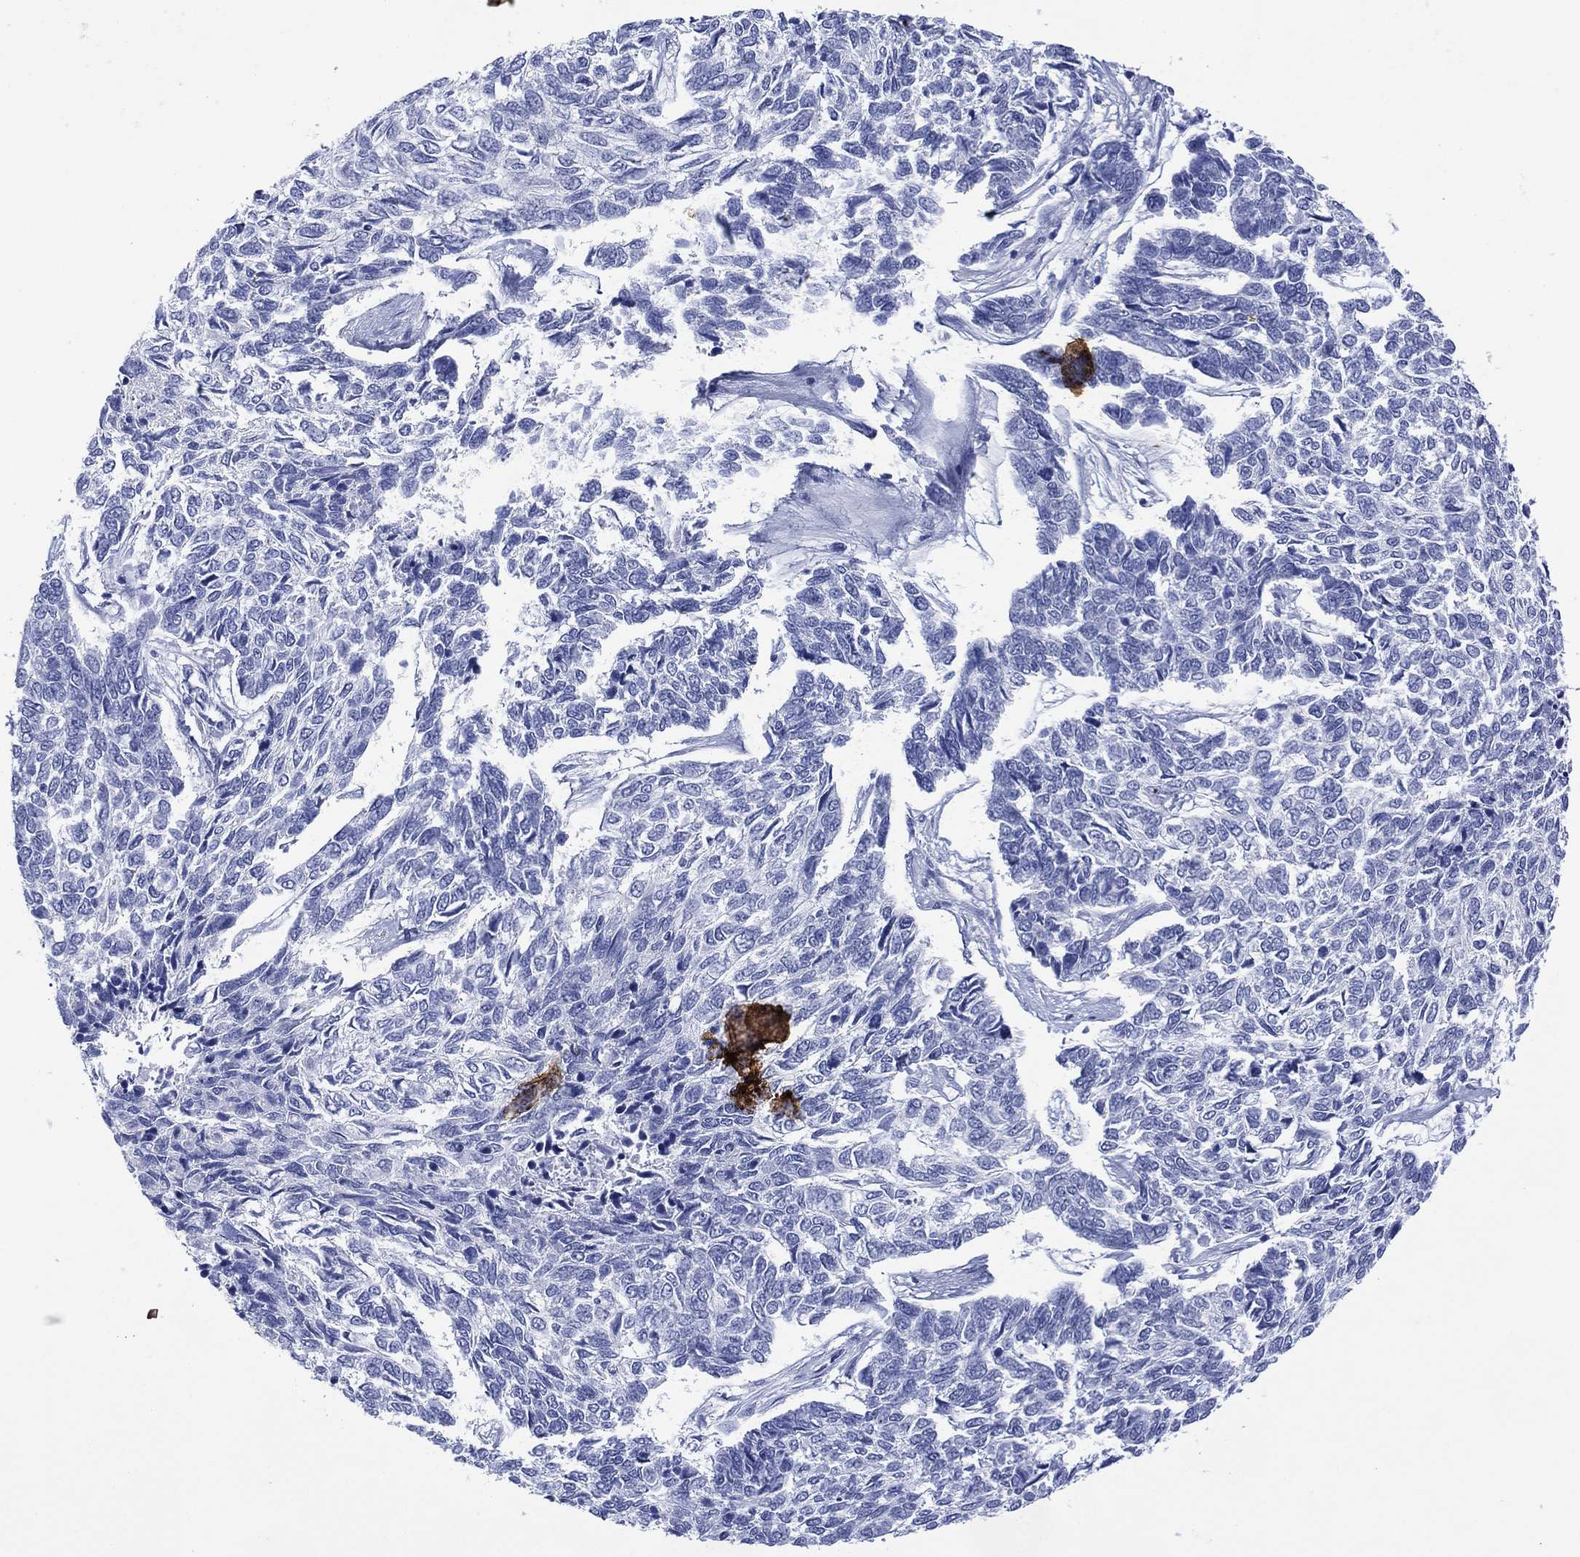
{"staining": {"intensity": "negative", "quantity": "none", "location": "none"}, "tissue": "skin cancer", "cell_type": "Tumor cells", "image_type": "cancer", "snomed": [{"axis": "morphology", "description": "Basal cell carcinoma"}, {"axis": "topography", "description": "Skin"}], "caption": "Immunohistochemical staining of basal cell carcinoma (skin) demonstrates no significant staining in tumor cells.", "gene": "DSG1", "patient": {"sex": "female", "age": 65}}